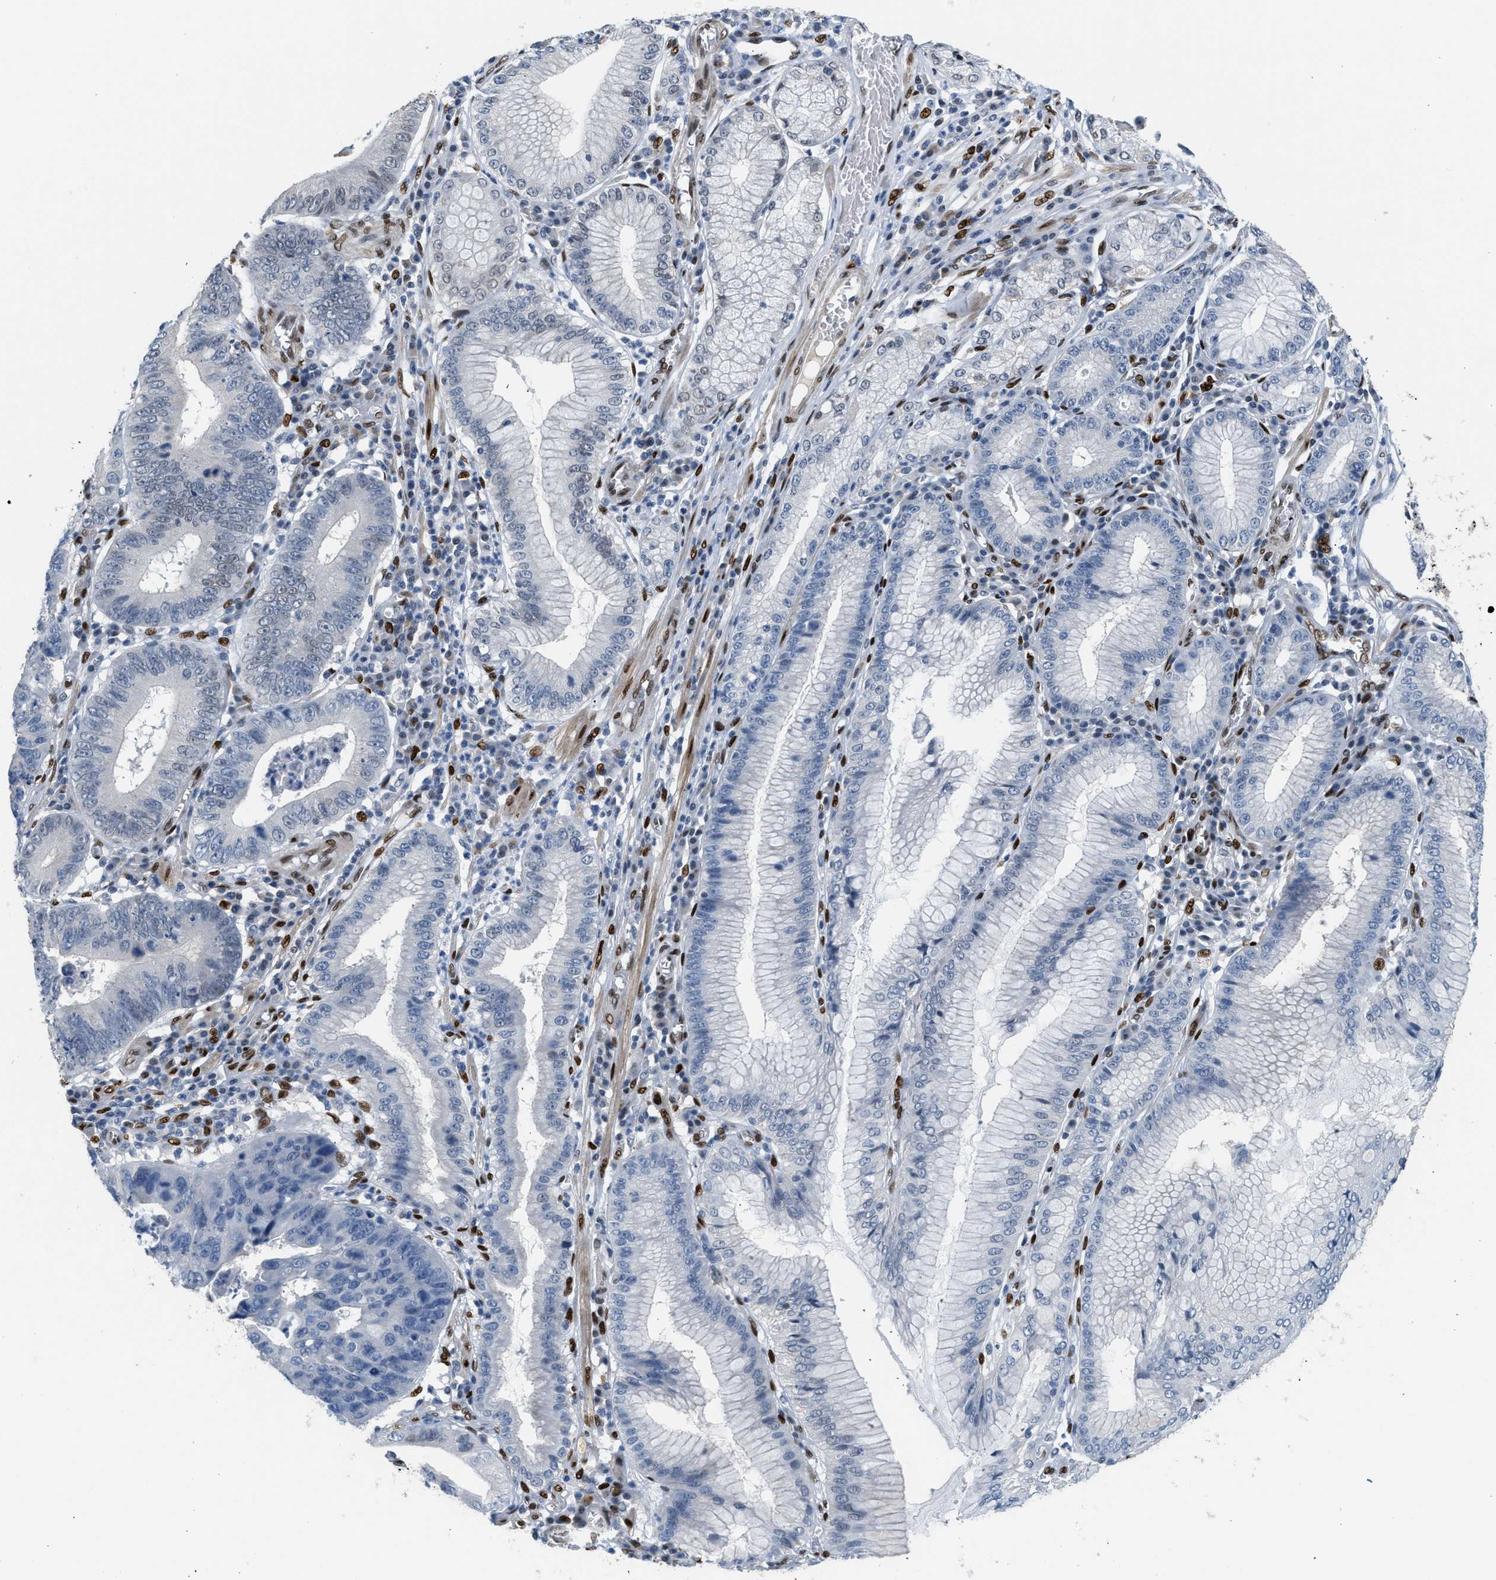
{"staining": {"intensity": "moderate", "quantity": "<25%", "location": "nuclear"}, "tissue": "stomach cancer", "cell_type": "Tumor cells", "image_type": "cancer", "snomed": [{"axis": "morphology", "description": "Adenocarcinoma, NOS"}, {"axis": "topography", "description": "Stomach"}], "caption": "A low amount of moderate nuclear positivity is seen in approximately <25% of tumor cells in stomach cancer (adenocarcinoma) tissue.", "gene": "ZBTB20", "patient": {"sex": "male", "age": 59}}